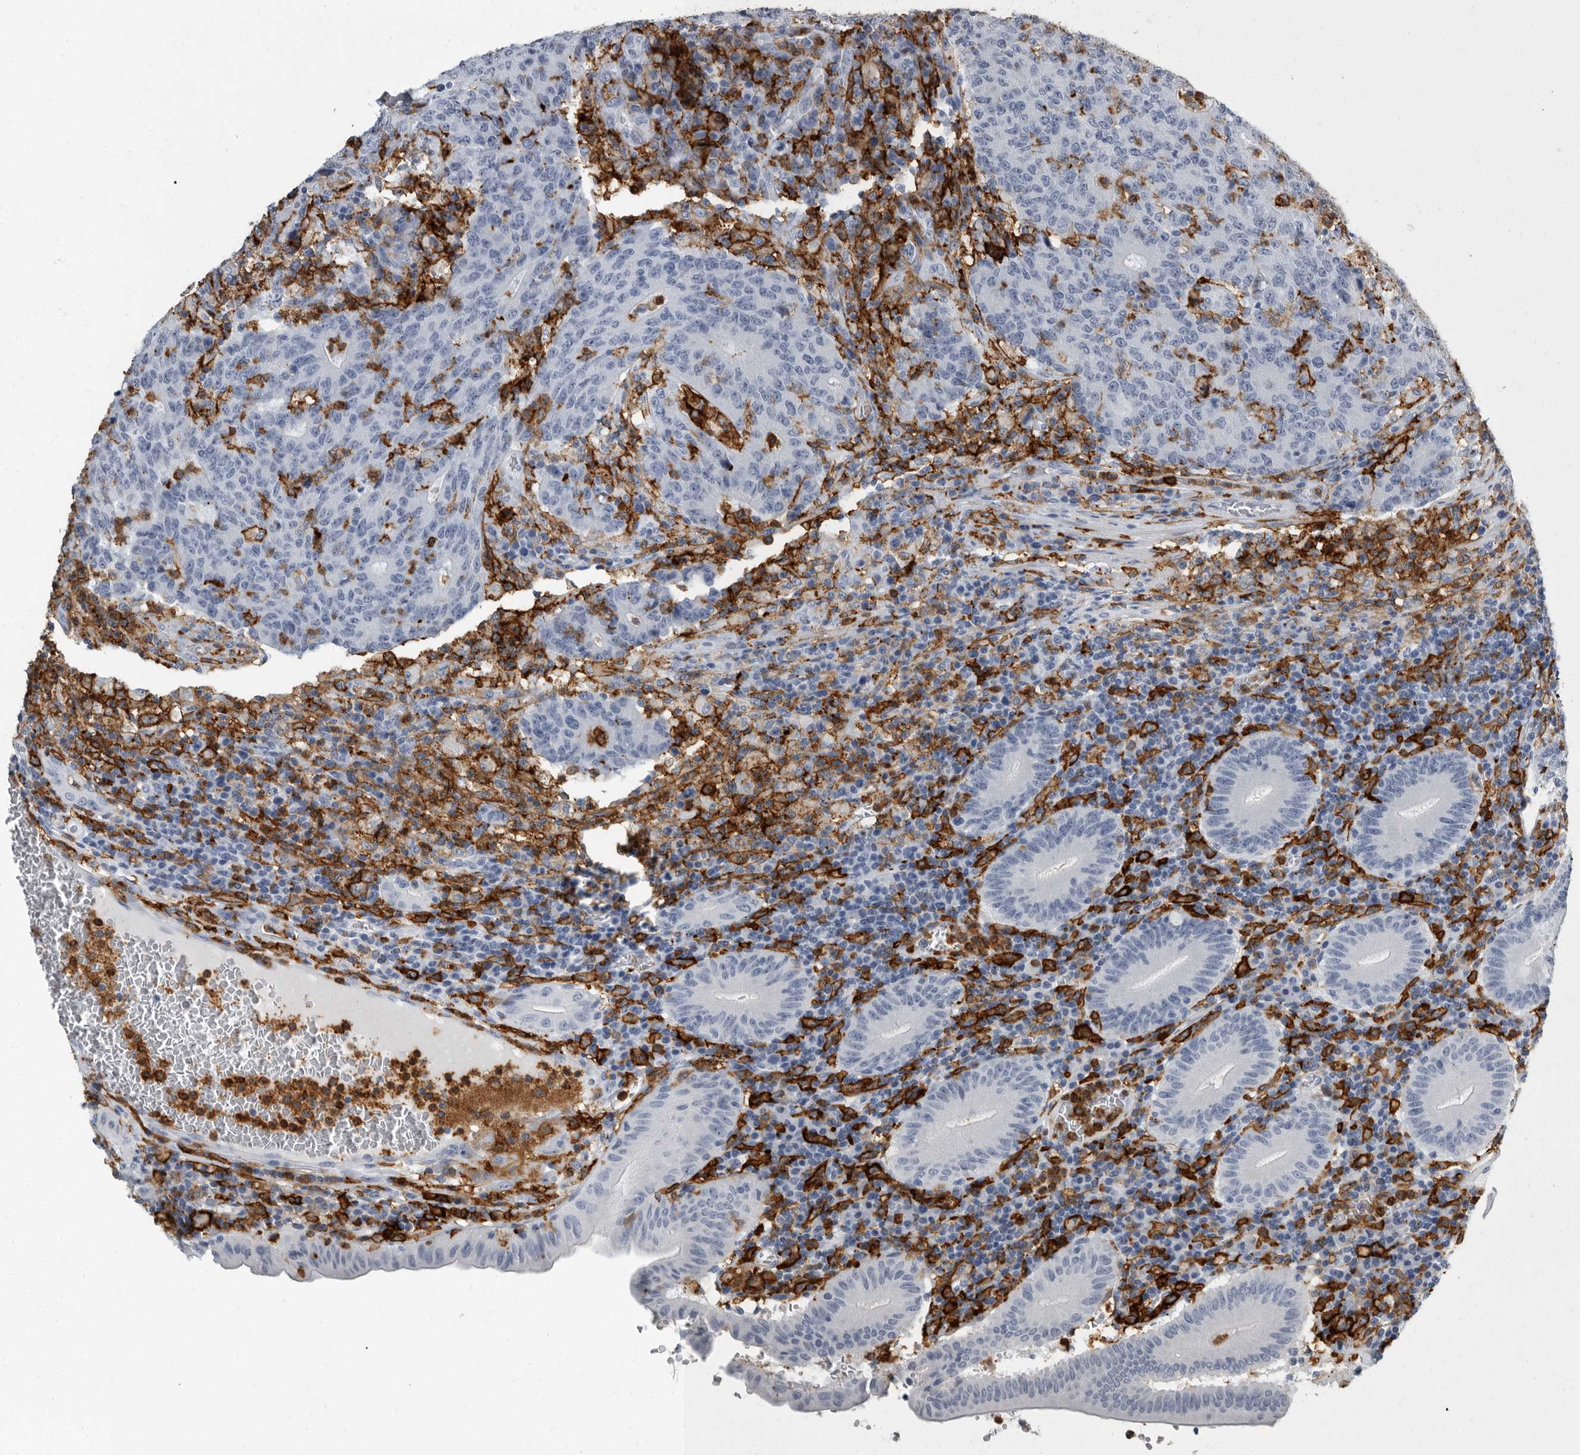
{"staining": {"intensity": "negative", "quantity": "none", "location": "none"}, "tissue": "colorectal cancer", "cell_type": "Tumor cells", "image_type": "cancer", "snomed": [{"axis": "morphology", "description": "Adenocarcinoma, NOS"}, {"axis": "topography", "description": "Colon"}], "caption": "A high-resolution photomicrograph shows IHC staining of colorectal cancer (adenocarcinoma), which reveals no significant positivity in tumor cells.", "gene": "FCER1G", "patient": {"sex": "female", "age": 75}}